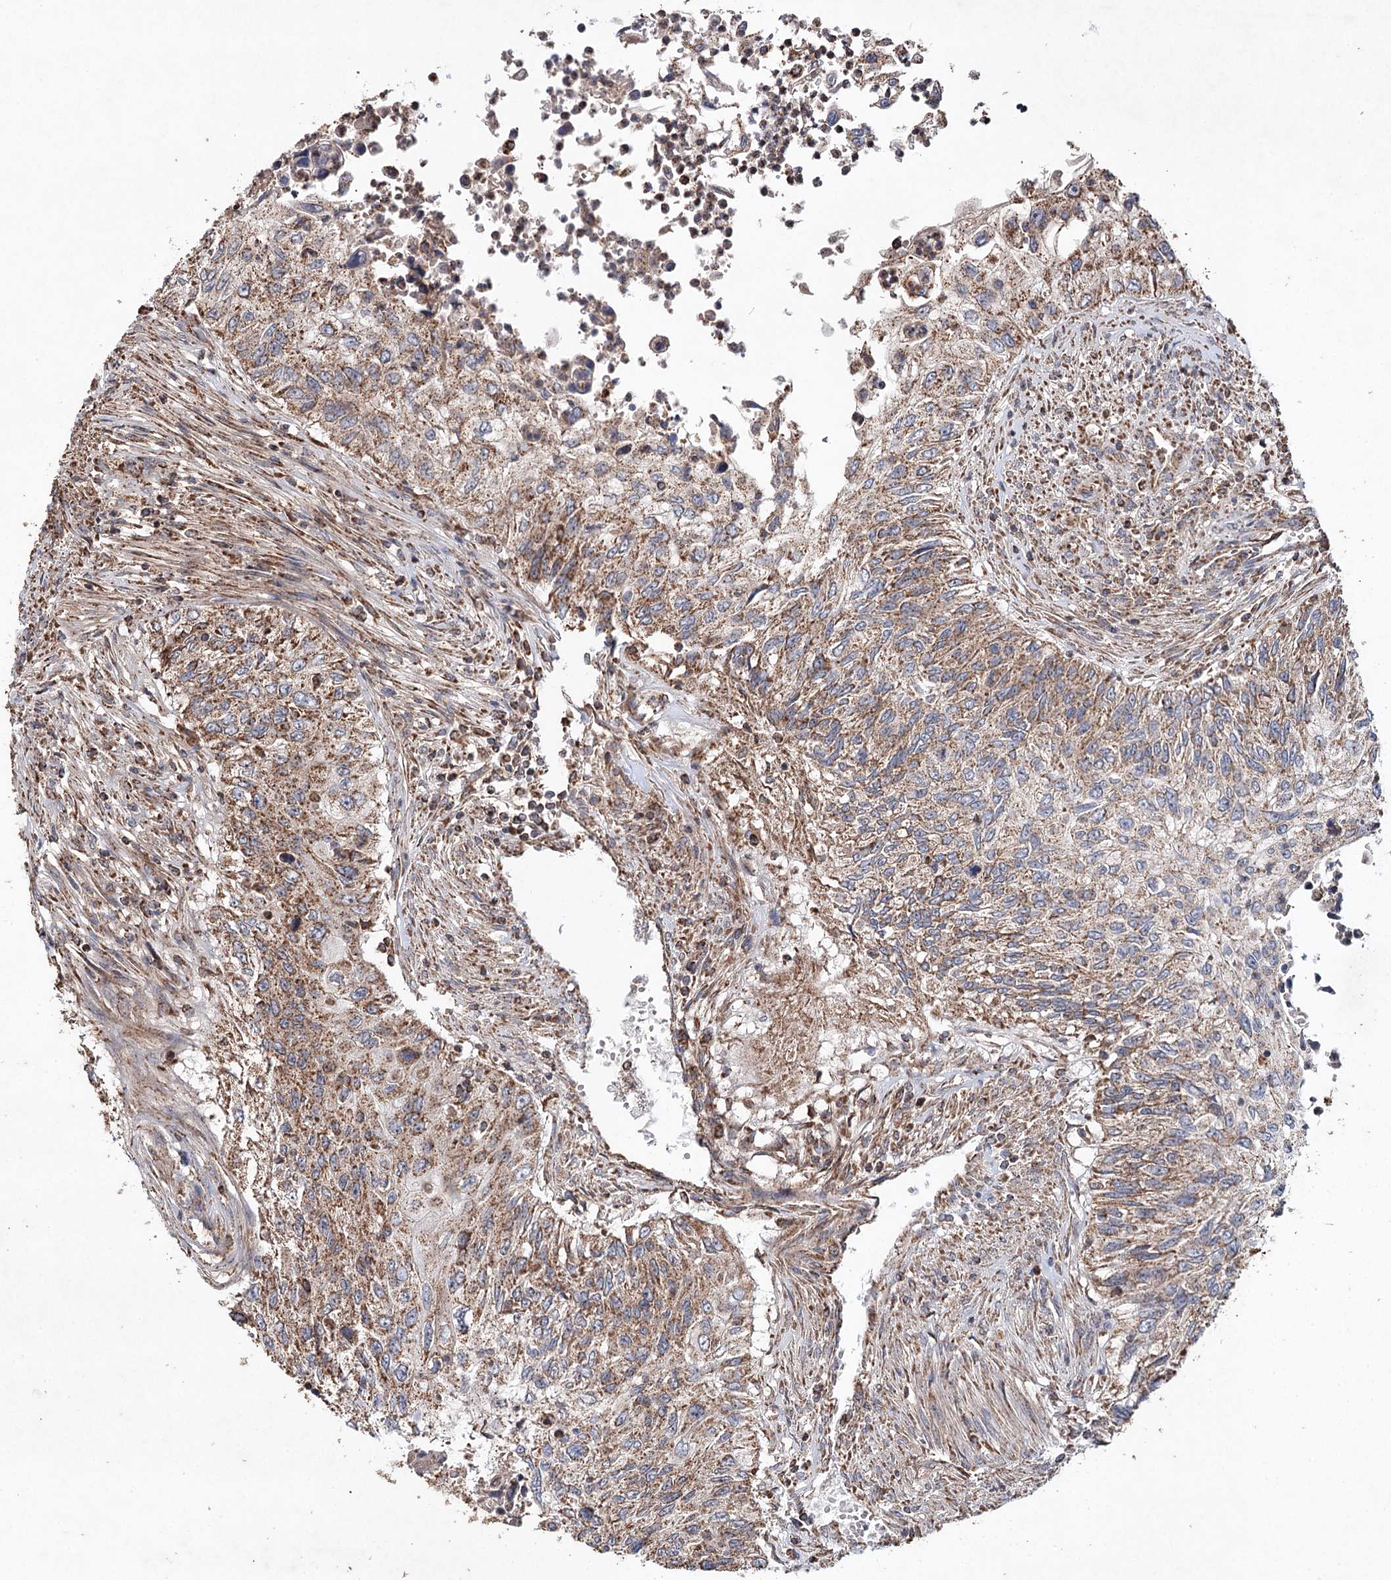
{"staining": {"intensity": "moderate", "quantity": ">75%", "location": "cytoplasmic/membranous"}, "tissue": "urothelial cancer", "cell_type": "Tumor cells", "image_type": "cancer", "snomed": [{"axis": "morphology", "description": "Urothelial carcinoma, High grade"}, {"axis": "topography", "description": "Urinary bladder"}], "caption": "Urothelial carcinoma (high-grade) stained for a protein demonstrates moderate cytoplasmic/membranous positivity in tumor cells.", "gene": "PIK3CB", "patient": {"sex": "female", "age": 60}}